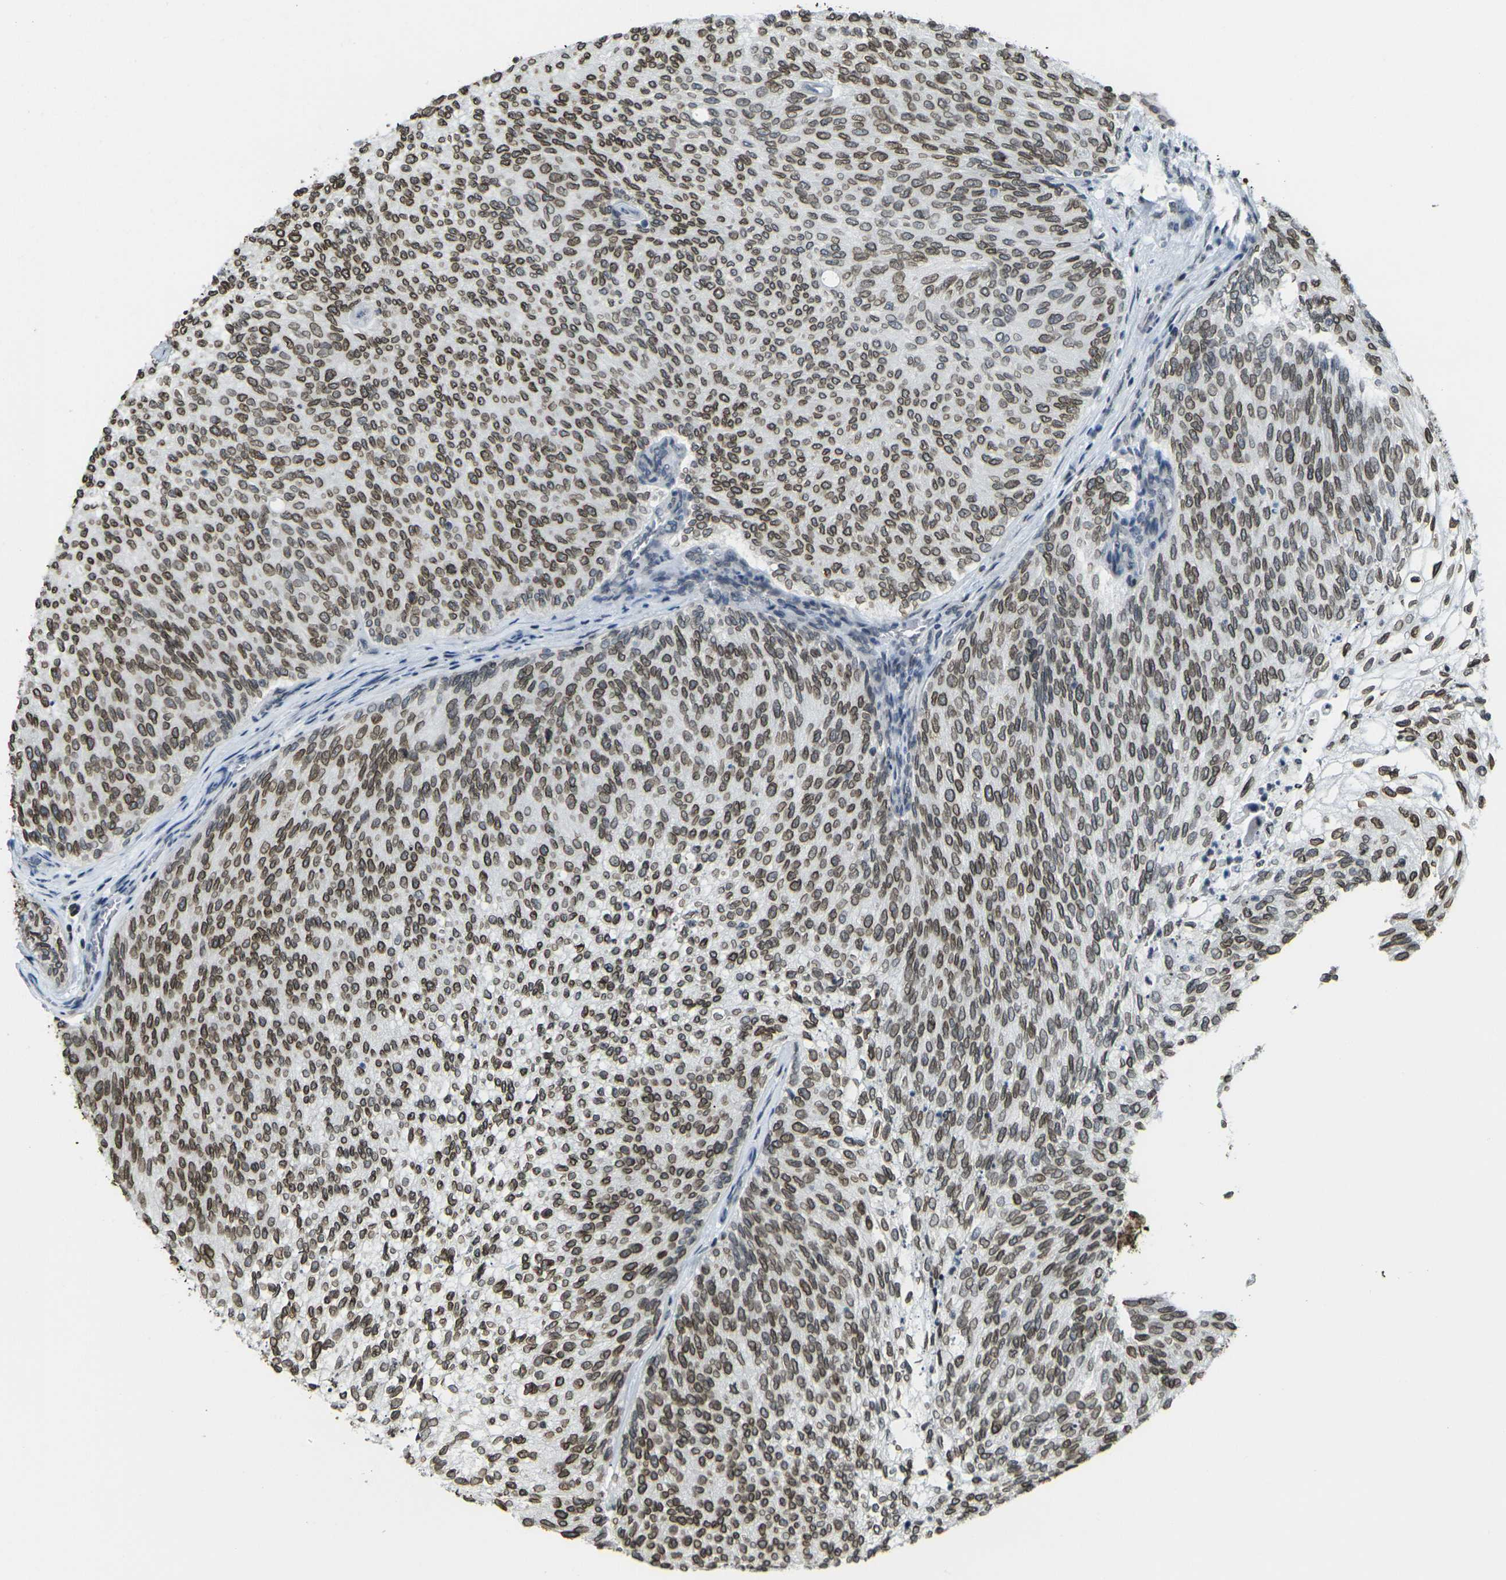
{"staining": {"intensity": "strong", "quantity": ">75%", "location": "cytoplasmic/membranous,nuclear"}, "tissue": "urothelial cancer", "cell_type": "Tumor cells", "image_type": "cancer", "snomed": [{"axis": "morphology", "description": "Urothelial carcinoma, Low grade"}, {"axis": "topography", "description": "Urinary bladder"}], "caption": "Urothelial carcinoma (low-grade) stained with DAB (3,3'-diaminobenzidine) immunohistochemistry (IHC) displays high levels of strong cytoplasmic/membranous and nuclear staining in about >75% of tumor cells.", "gene": "BRDT", "patient": {"sex": "female", "age": 79}}